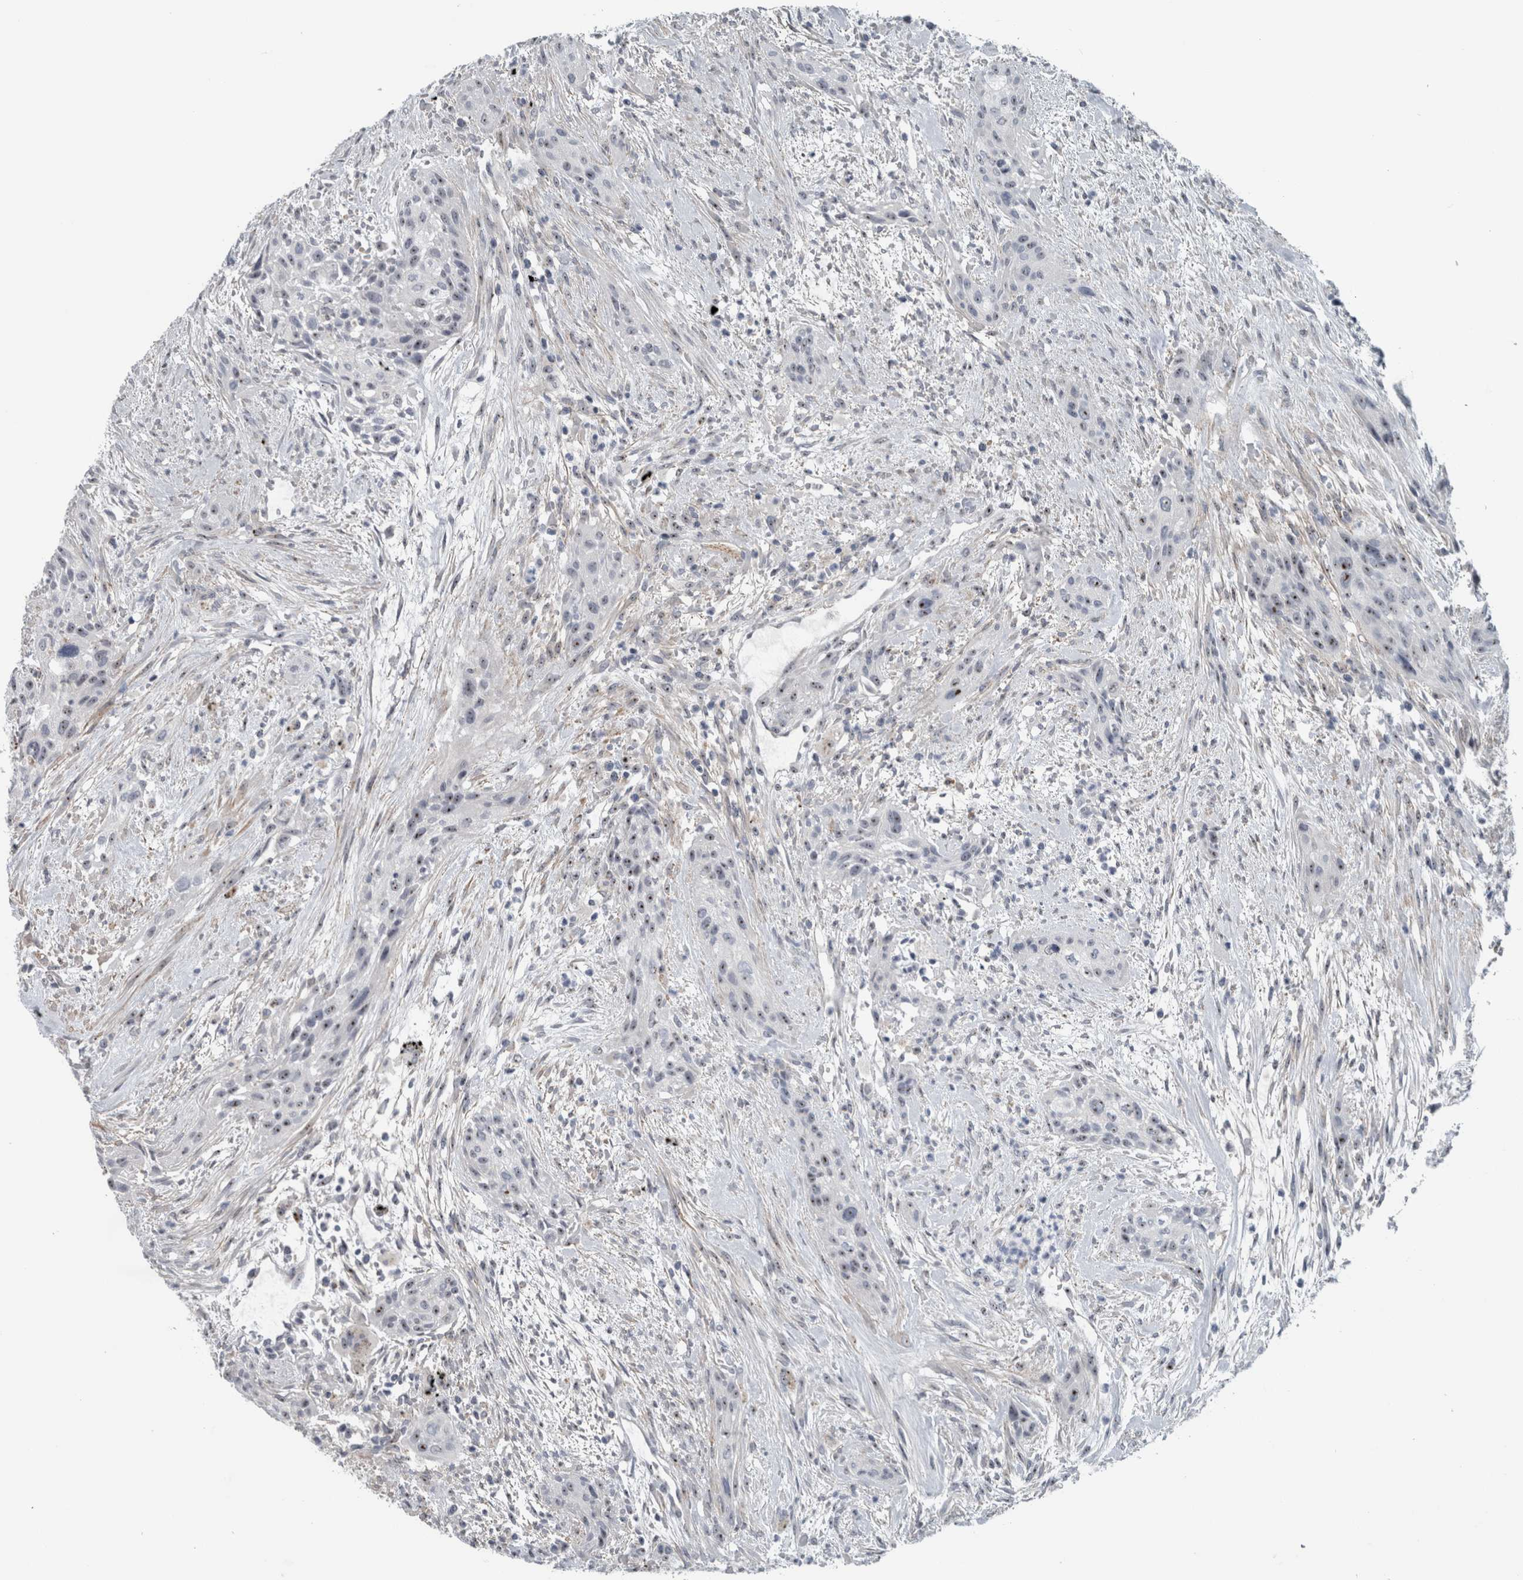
{"staining": {"intensity": "weak", "quantity": ">75%", "location": "nuclear"}, "tissue": "urothelial cancer", "cell_type": "Tumor cells", "image_type": "cancer", "snomed": [{"axis": "morphology", "description": "Urothelial carcinoma, High grade"}, {"axis": "topography", "description": "Urinary bladder"}], "caption": "Immunohistochemistry of urothelial carcinoma (high-grade) reveals low levels of weak nuclear expression in approximately >75% of tumor cells. (DAB (3,3'-diaminobenzidine) = brown stain, brightfield microscopy at high magnification).", "gene": "UTP6", "patient": {"sex": "male", "age": 35}}